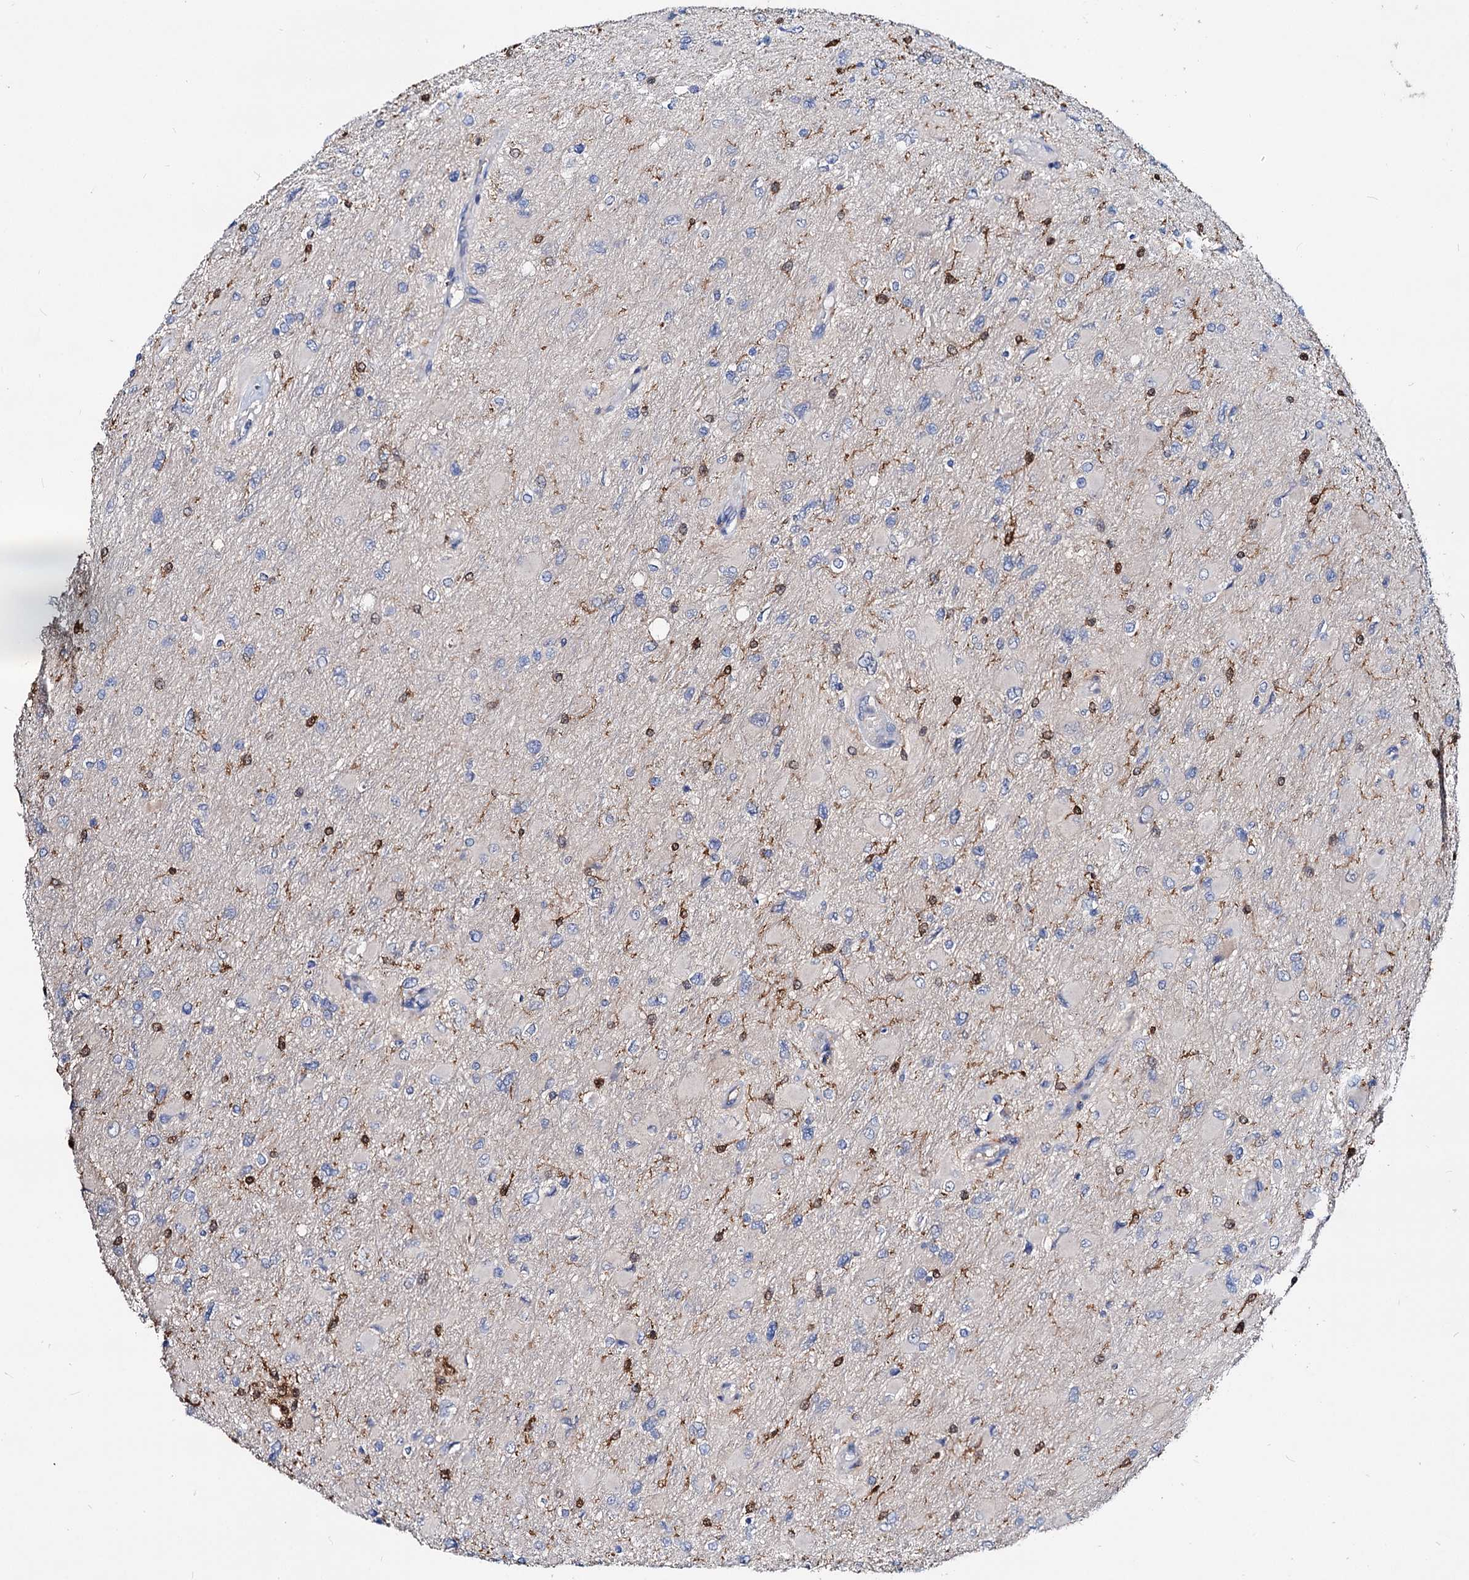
{"staining": {"intensity": "negative", "quantity": "none", "location": "none"}, "tissue": "glioma", "cell_type": "Tumor cells", "image_type": "cancer", "snomed": [{"axis": "morphology", "description": "Glioma, malignant, High grade"}, {"axis": "topography", "description": "Cerebral cortex"}], "caption": "Glioma was stained to show a protein in brown. There is no significant positivity in tumor cells.", "gene": "ACY3", "patient": {"sex": "female", "age": 36}}